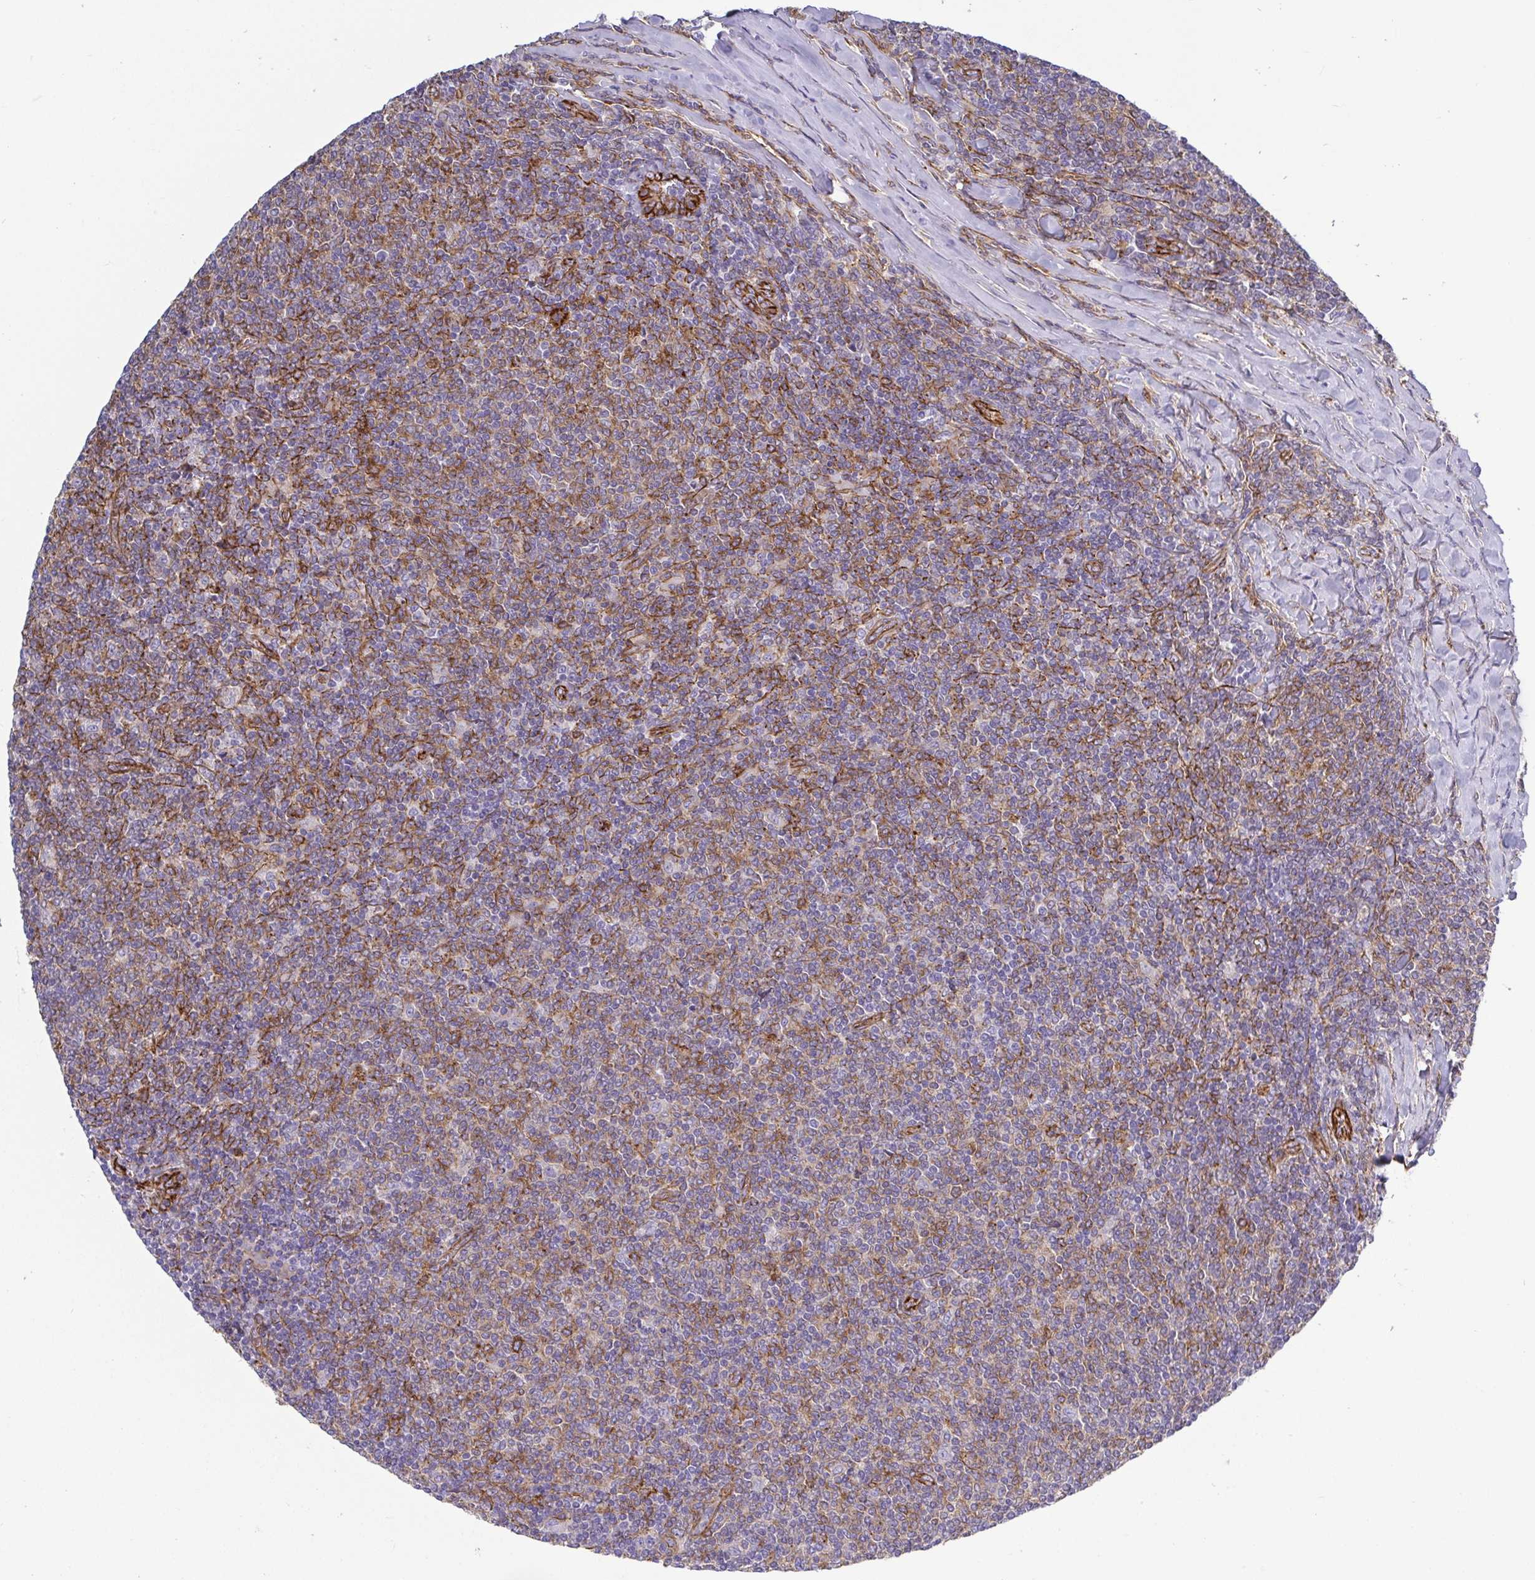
{"staining": {"intensity": "moderate", "quantity": "25%-75%", "location": "cytoplasmic/membranous"}, "tissue": "lymphoma", "cell_type": "Tumor cells", "image_type": "cancer", "snomed": [{"axis": "morphology", "description": "Malignant lymphoma, non-Hodgkin's type, Low grade"}, {"axis": "topography", "description": "Lymph node"}], "caption": "A brown stain labels moderate cytoplasmic/membranous positivity of a protein in malignant lymphoma, non-Hodgkin's type (low-grade) tumor cells.", "gene": "LIMA1", "patient": {"sex": "male", "age": 52}}